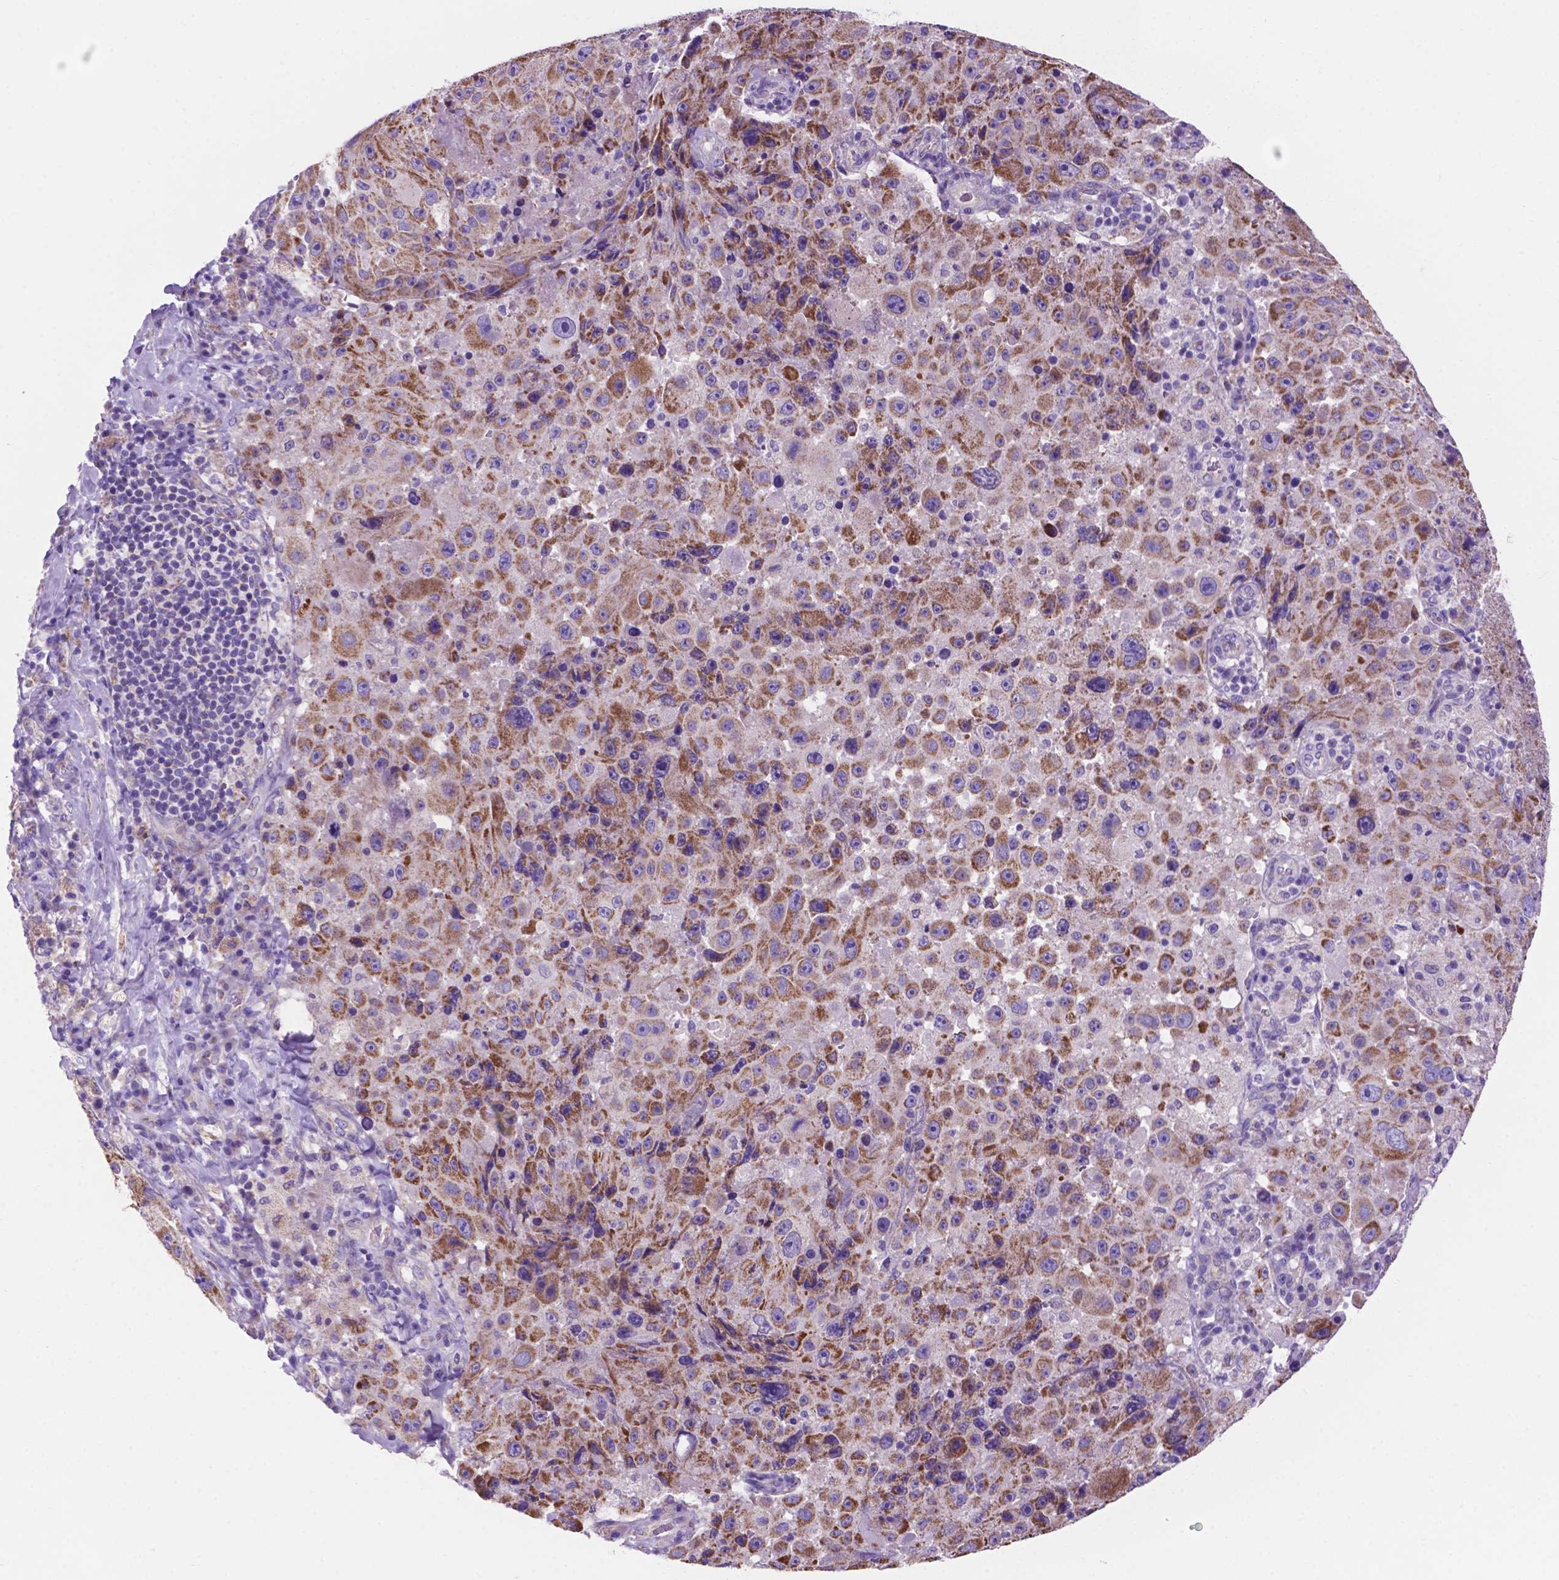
{"staining": {"intensity": "moderate", "quantity": ">75%", "location": "cytoplasmic/membranous"}, "tissue": "melanoma", "cell_type": "Tumor cells", "image_type": "cancer", "snomed": [{"axis": "morphology", "description": "Malignant melanoma, Metastatic site"}, {"axis": "topography", "description": "Lymph node"}], "caption": "Malignant melanoma (metastatic site) stained with a brown dye shows moderate cytoplasmic/membranous positive expression in approximately >75% of tumor cells.", "gene": "TMEM121B", "patient": {"sex": "male", "age": 62}}